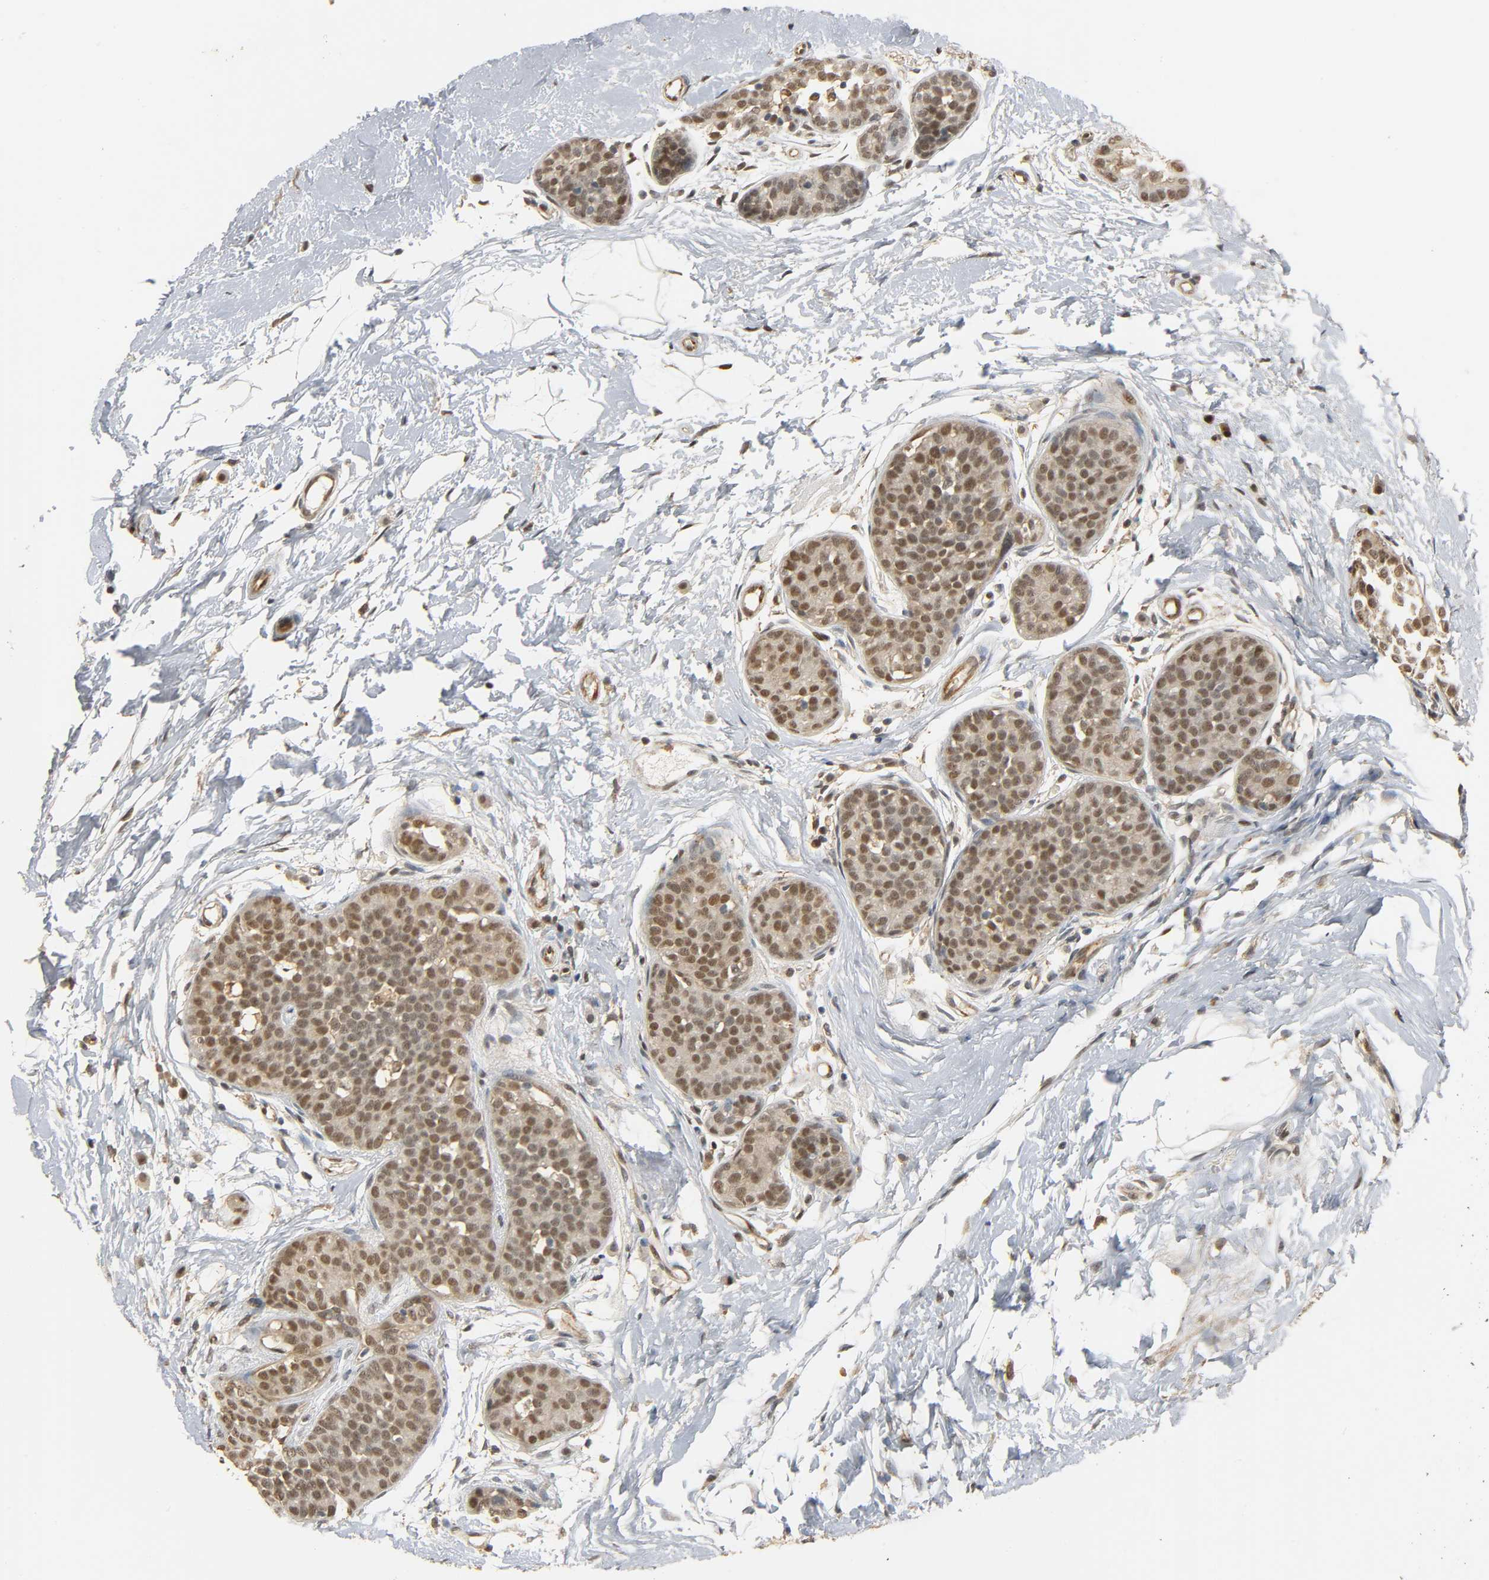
{"staining": {"intensity": "moderate", "quantity": ">75%", "location": "nuclear"}, "tissue": "breast cancer", "cell_type": "Tumor cells", "image_type": "cancer", "snomed": [{"axis": "morphology", "description": "Lobular carcinoma, in situ"}, {"axis": "morphology", "description": "Lobular carcinoma"}, {"axis": "topography", "description": "Breast"}], "caption": "High-power microscopy captured an IHC micrograph of breast lobular carcinoma in situ, revealing moderate nuclear positivity in approximately >75% of tumor cells.", "gene": "ZFPM2", "patient": {"sex": "female", "age": 41}}